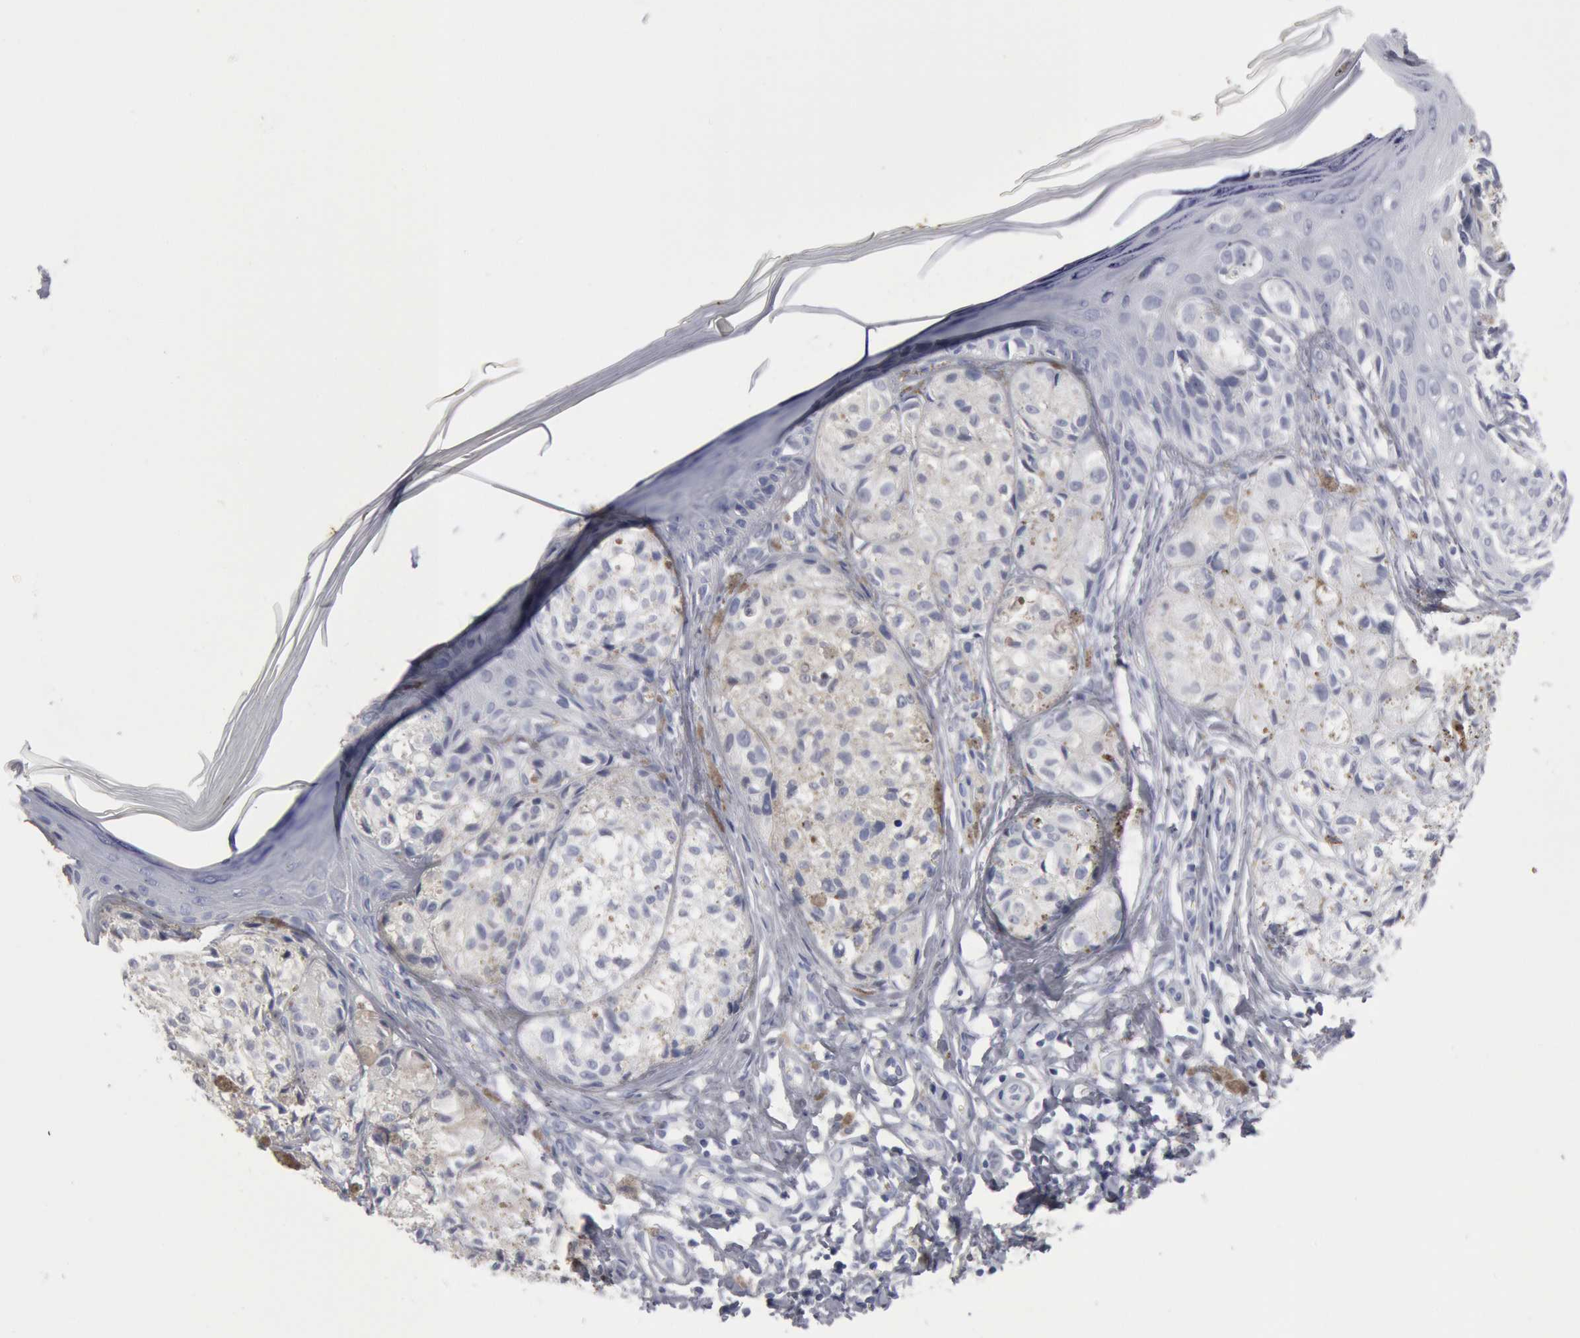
{"staining": {"intensity": "negative", "quantity": "none", "location": "none"}, "tissue": "melanoma", "cell_type": "Tumor cells", "image_type": "cancer", "snomed": [{"axis": "morphology", "description": "Malignant melanoma, NOS"}, {"axis": "topography", "description": "Skin"}], "caption": "This is an immunohistochemistry (IHC) histopathology image of malignant melanoma. There is no expression in tumor cells.", "gene": "FOXA2", "patient": {"sex": "male", "age": 57}}